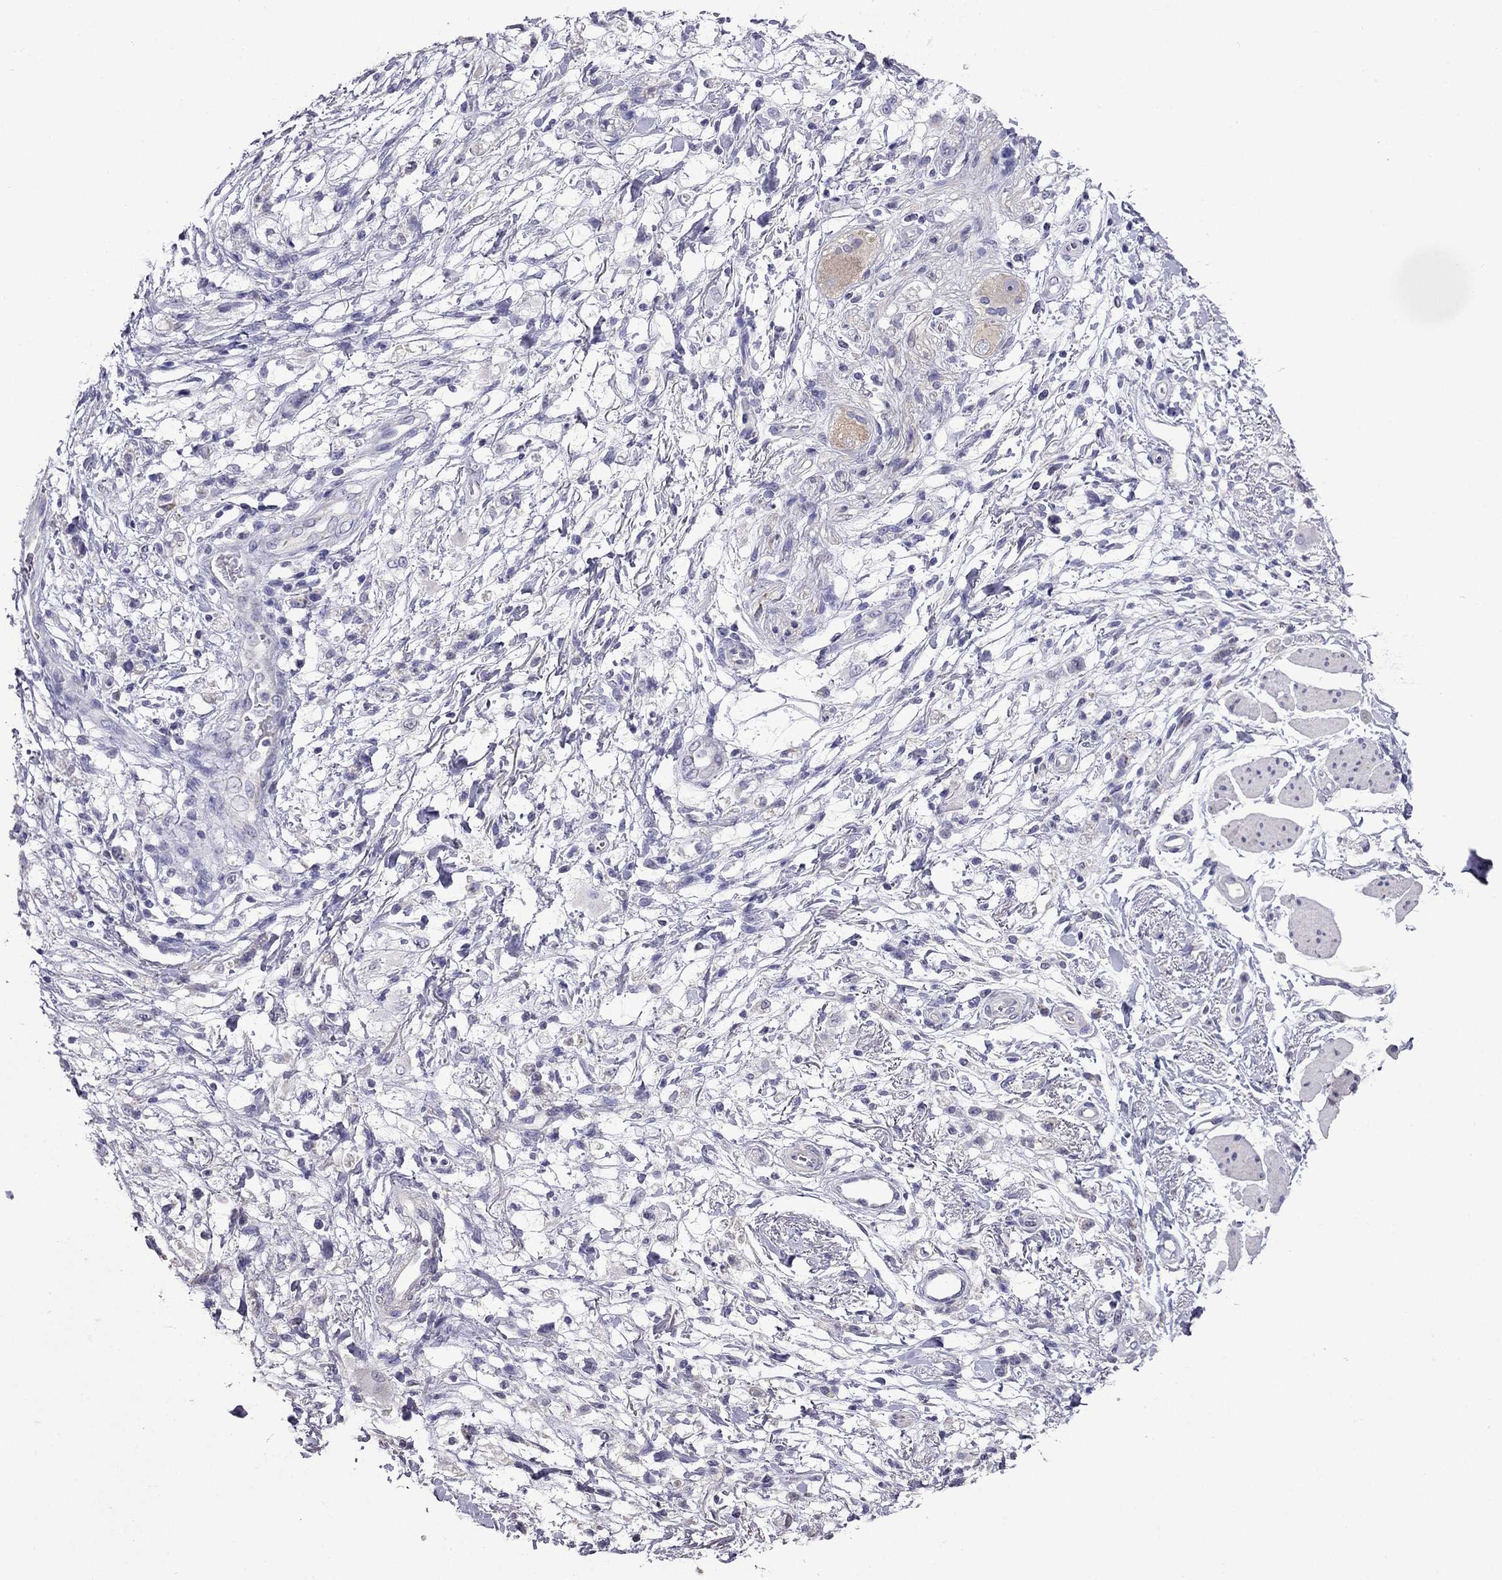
{"staining": {"intensity": "negative", "quantity": "none", "location": "none"}, "tissue": "stomach cancer", "cell_type": "Tumor cells", "image_type": "cancer", "snomed": [{"axis": "morphology", "description": "Adenocarcinoma, NOS"}, {"axis": "topography", "description": "Stomach"}], "caption": "There is no significant expression in tumor cells of stomach cancer (adenocarcinoma). The staining is performed using DAB (3,3'-diaminobenzidine) brown chromogen with nuclei counter-stained in using hematoxylin.", "gene": "AK5", "patient": {"sex": "female", "age": 60}}